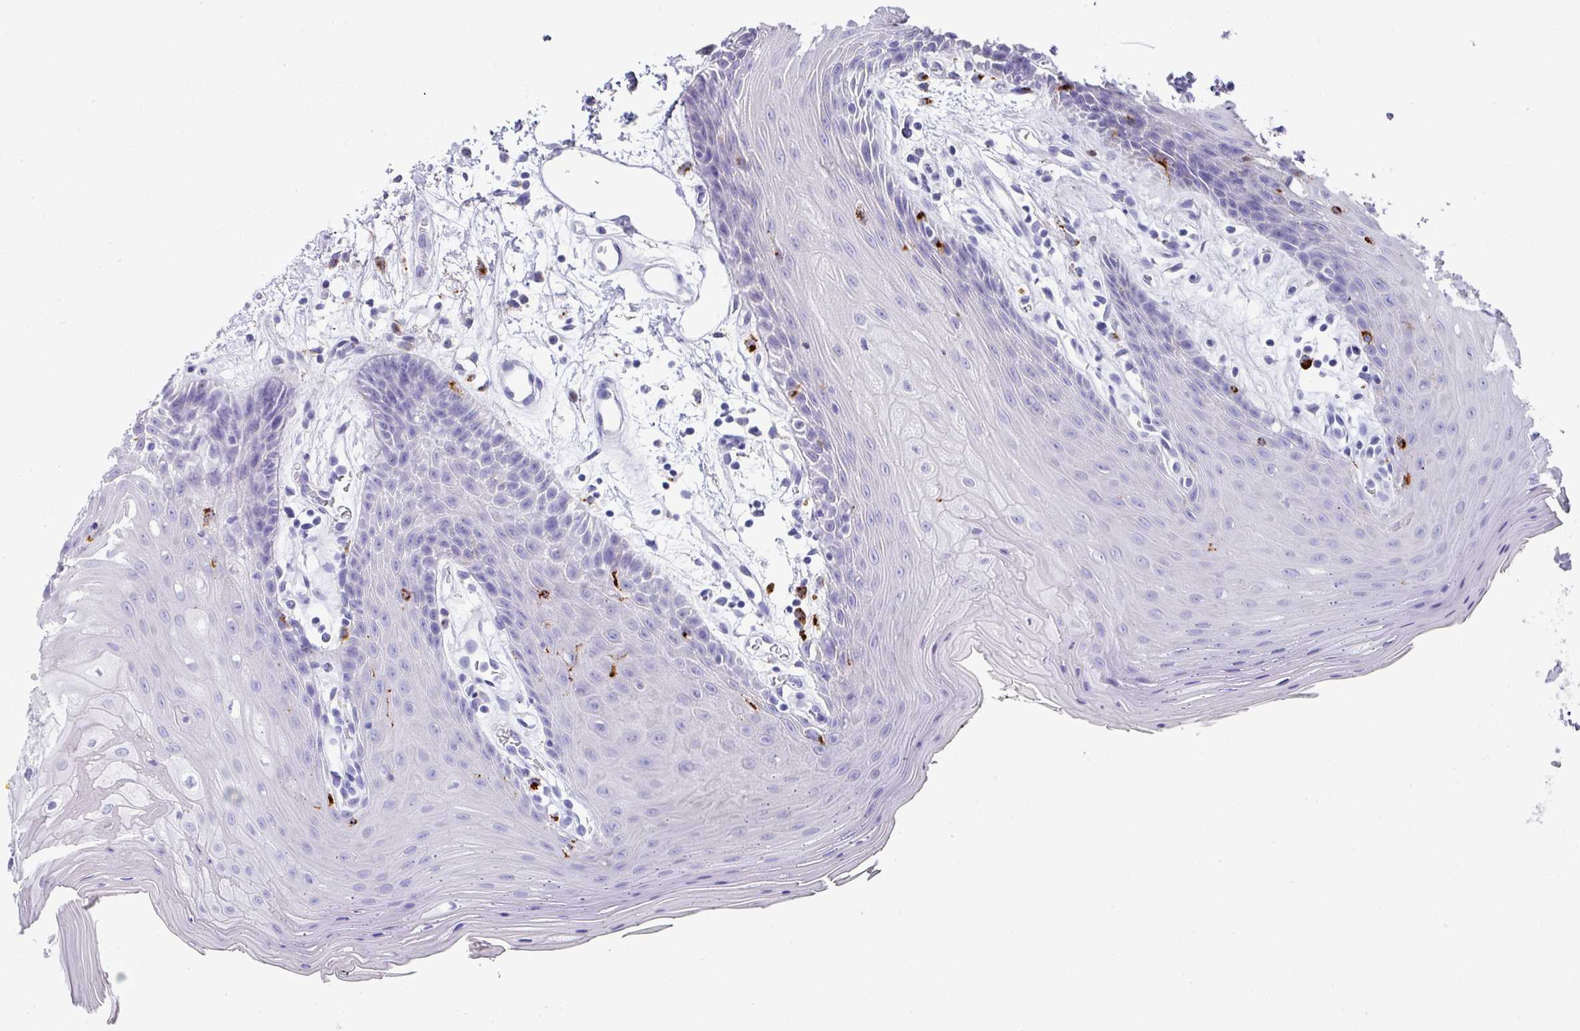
{"staining": {"intensity": "negative", "quantity": "none", "location": "none"}, "tissue": "oral mucosa", "cell_type": "Squamous epithelial cells", "image_type": "normal", "snomed": [{"axis": "morphology", "description": "Normal tissue, NOS"}, {"axis": "topography", "description": "Oral tissue"}, {"axis": "topography", "description": "Tounge, NOS"}], "caption": "DAB (3,3'-diaminobenzidine) immunohistochemical staining of unremarkable oral mucosa reveals no significant expression in squamous epithelial cells.", "gene": "CPVL", "patient": {"sex": "female", "age": 59}}